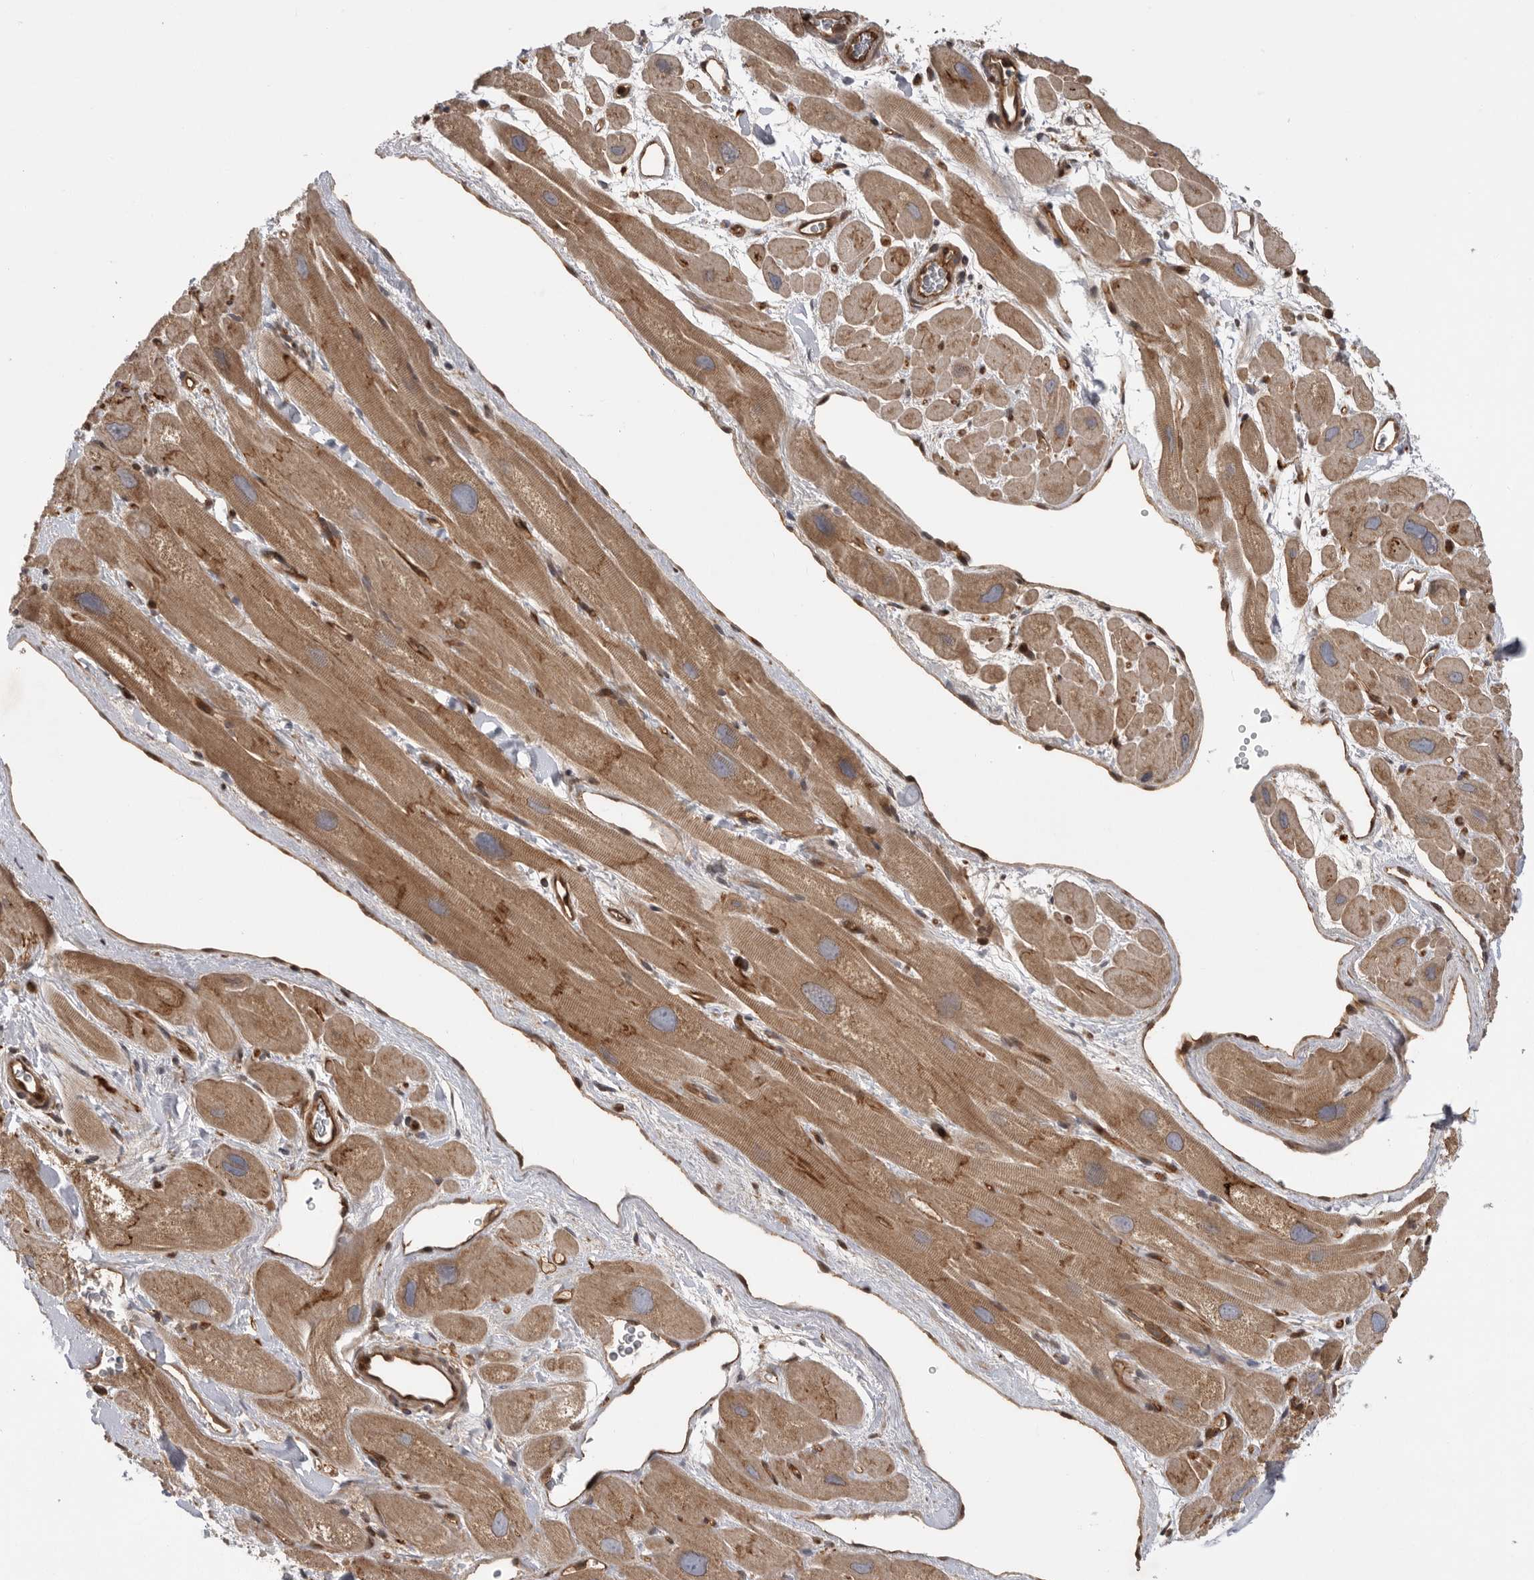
{"staining": {"intensity": "moderate", "quantity": ">75%", "location": "cytoplasmic/membranous,nuclear"}, "tissue": "heart muscle", "cell_type": "Cardiomyocytes", "image_type": "normal", "snomed": [{"axis": "morphology", "description": "Normal tissue, NOS"}, {"axis": "topography", "description": "Heart"}], "caption": "Immunohistochemical staining of normal heart muscle displays moderate cytoplasmic/membranous,nuclear protein expression in approximately >75% of cardiomyocytes.", "gene": "DHDDS", "patient": {"sex": "male", "age": 49}}